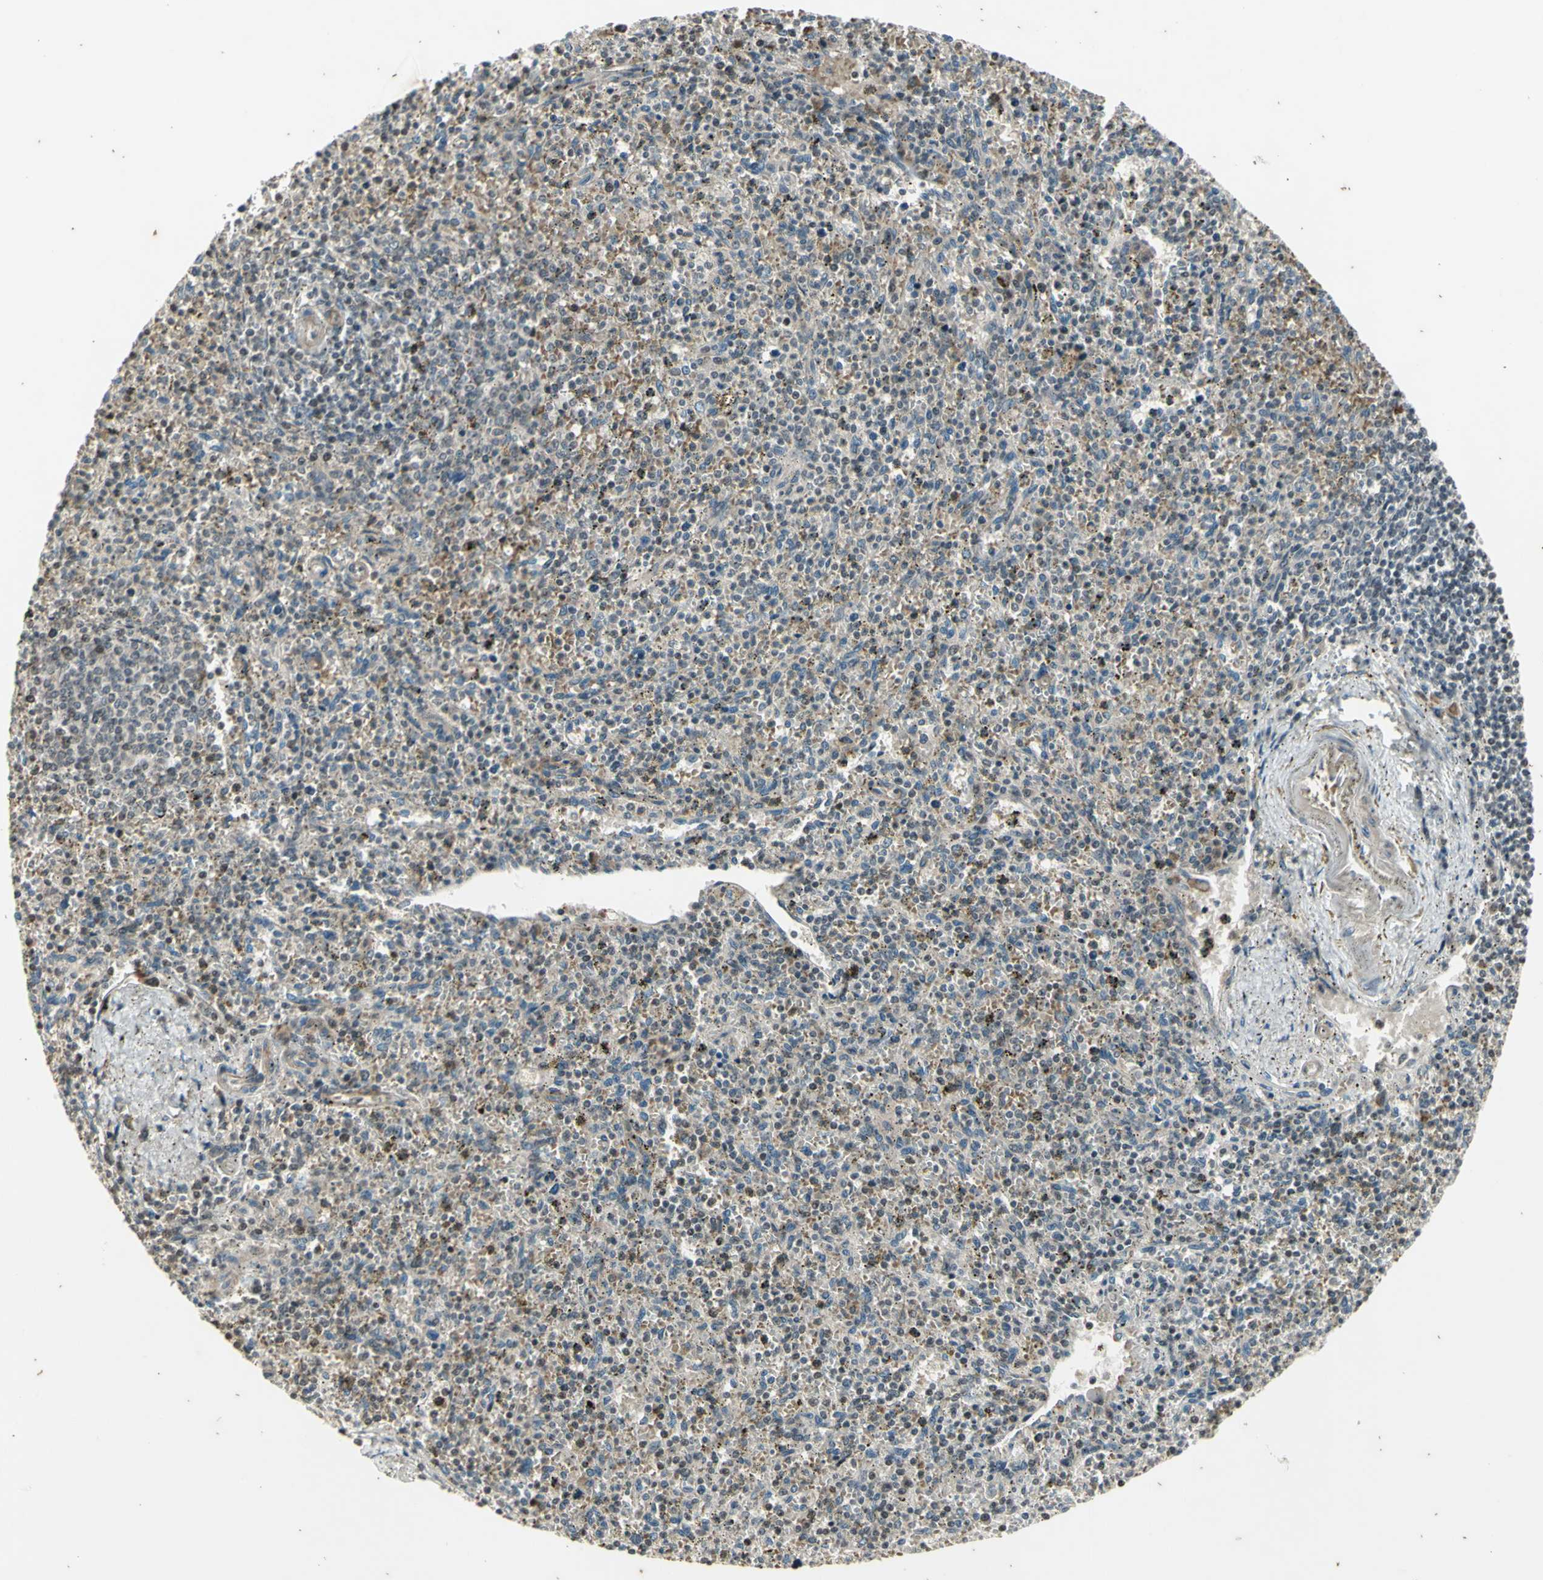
{"staining": {"intensity": "weak", "quantity": "25%-75%", "location": "cytoplasmic/membranous"}, "tissue": "spleen", "cell_type": "Cells in red pulp", "image_type": "normal", "snomed": [{"axis": "morphology", "description": "Normal tissue, NOS"}, {"axis": "topography", "description": "Spleen"}], "caption": "Normal spleen exhibits weak cytoplasmic/membranous positivity in about 25%-75% of cells in red pulp, visualized by immunohistochemistry. The protein of interest is stained brown, and the nuclei are stained in blue (DAB (3,3'-diaminobenzidine) IHC with brightfield microscopy, high magnification).", "gene": "EFNB2", "patient": {"sex": "male", "age": 72}}